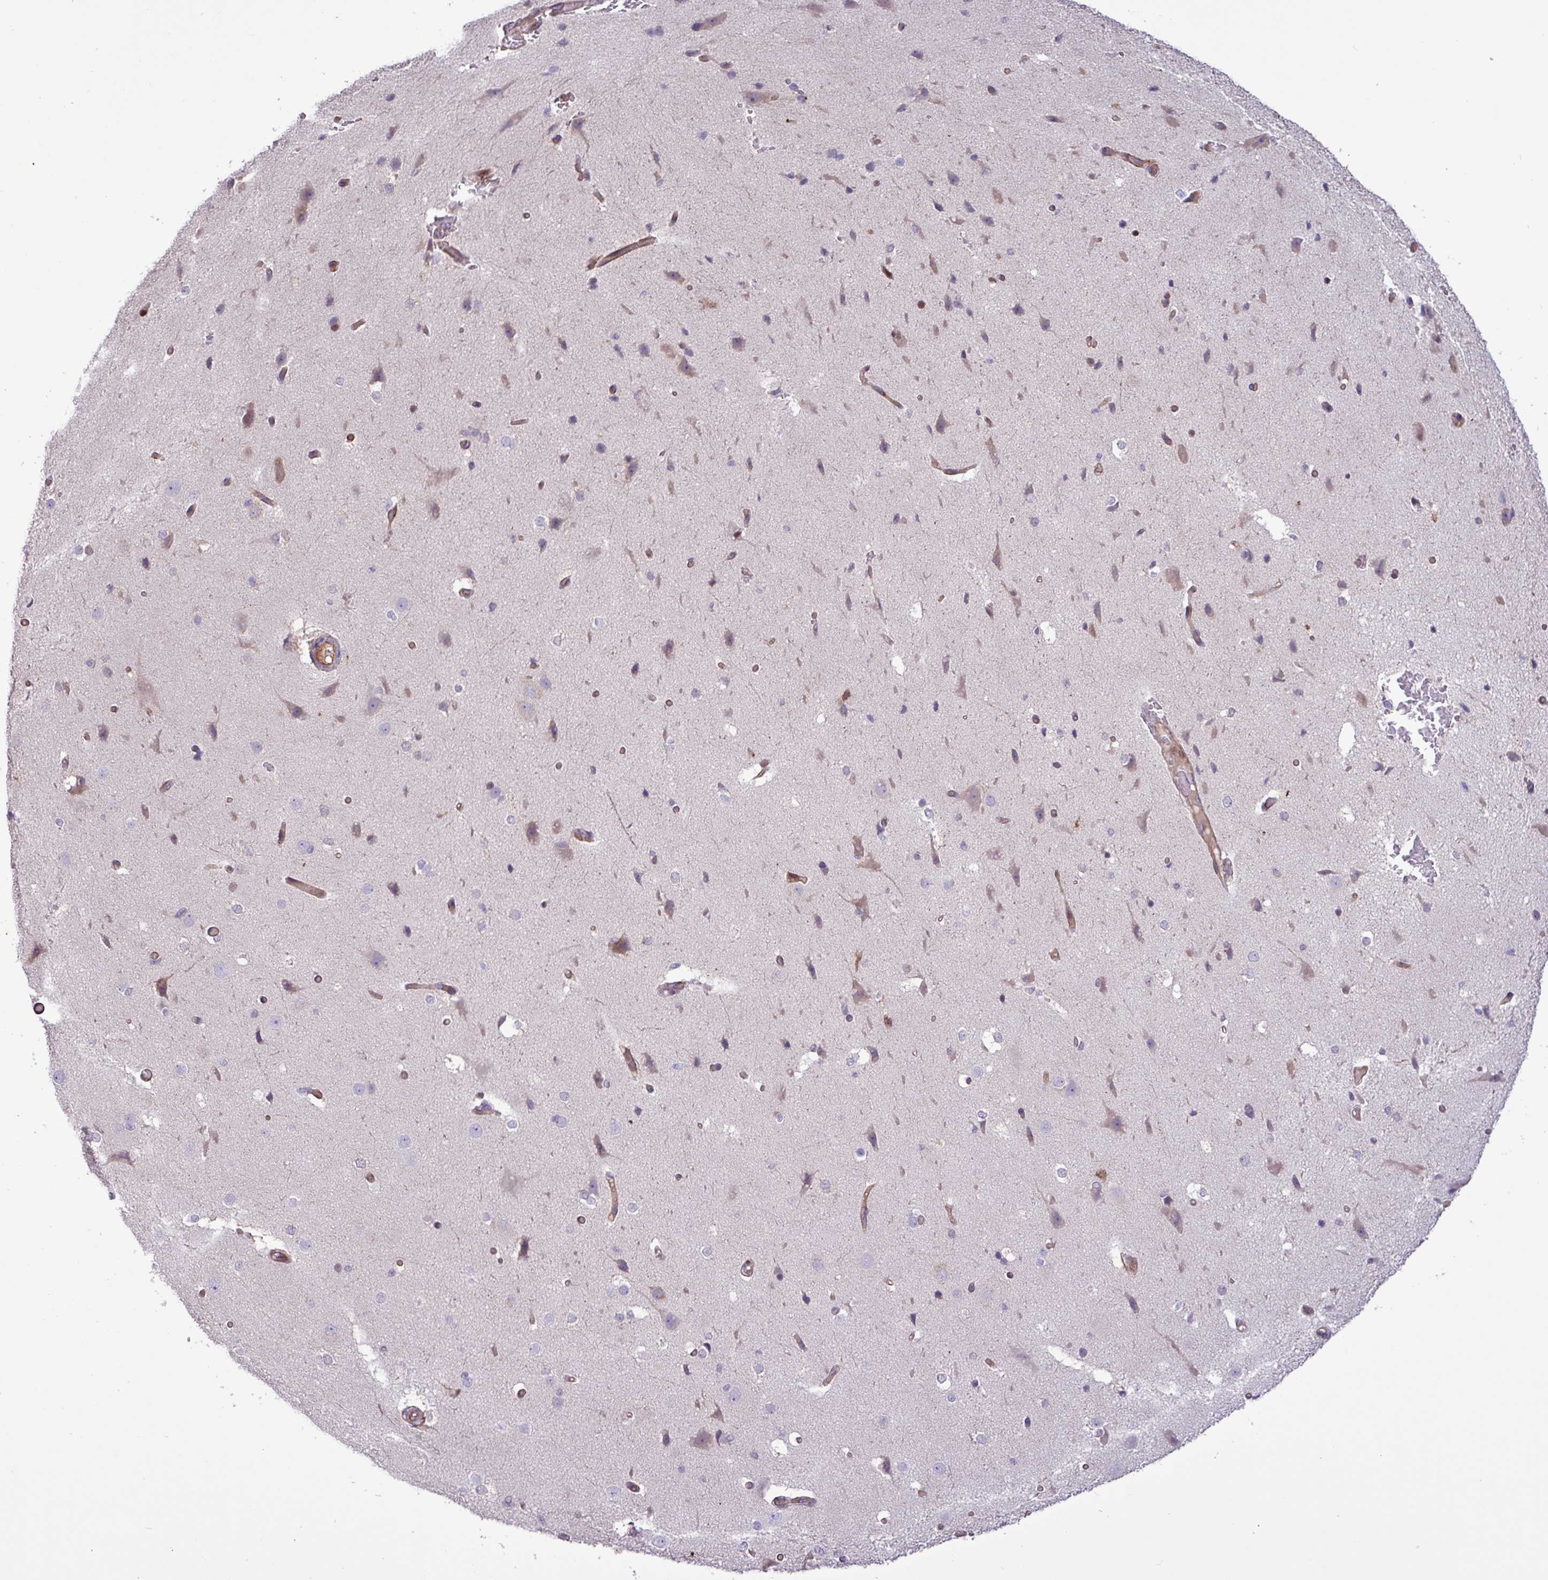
{"staining": {"intensity": "moderate", "quantity": ">75%", "location": "cytoplasmic/membranous"}, "tissue": "cerebral cortex", "cell_type": "Endothelial cells", "image_type": "normal", "snomed": [{"axis": "morphology", "description": "Normal tissue, NOS"}, {"axis": "morphology", "description": "Inflammation, NOS"}, {"axis": "topography", "description": "Cerebral cortex"}], "caption": "Protein analysis of unremarkable cerebral cortex demonstrates moderate cytoplasmic/membranous expression in approximately >75% of endothelial cells.", "gene": "CNTRL", "patient": {"sex": "male", "age": 6}}